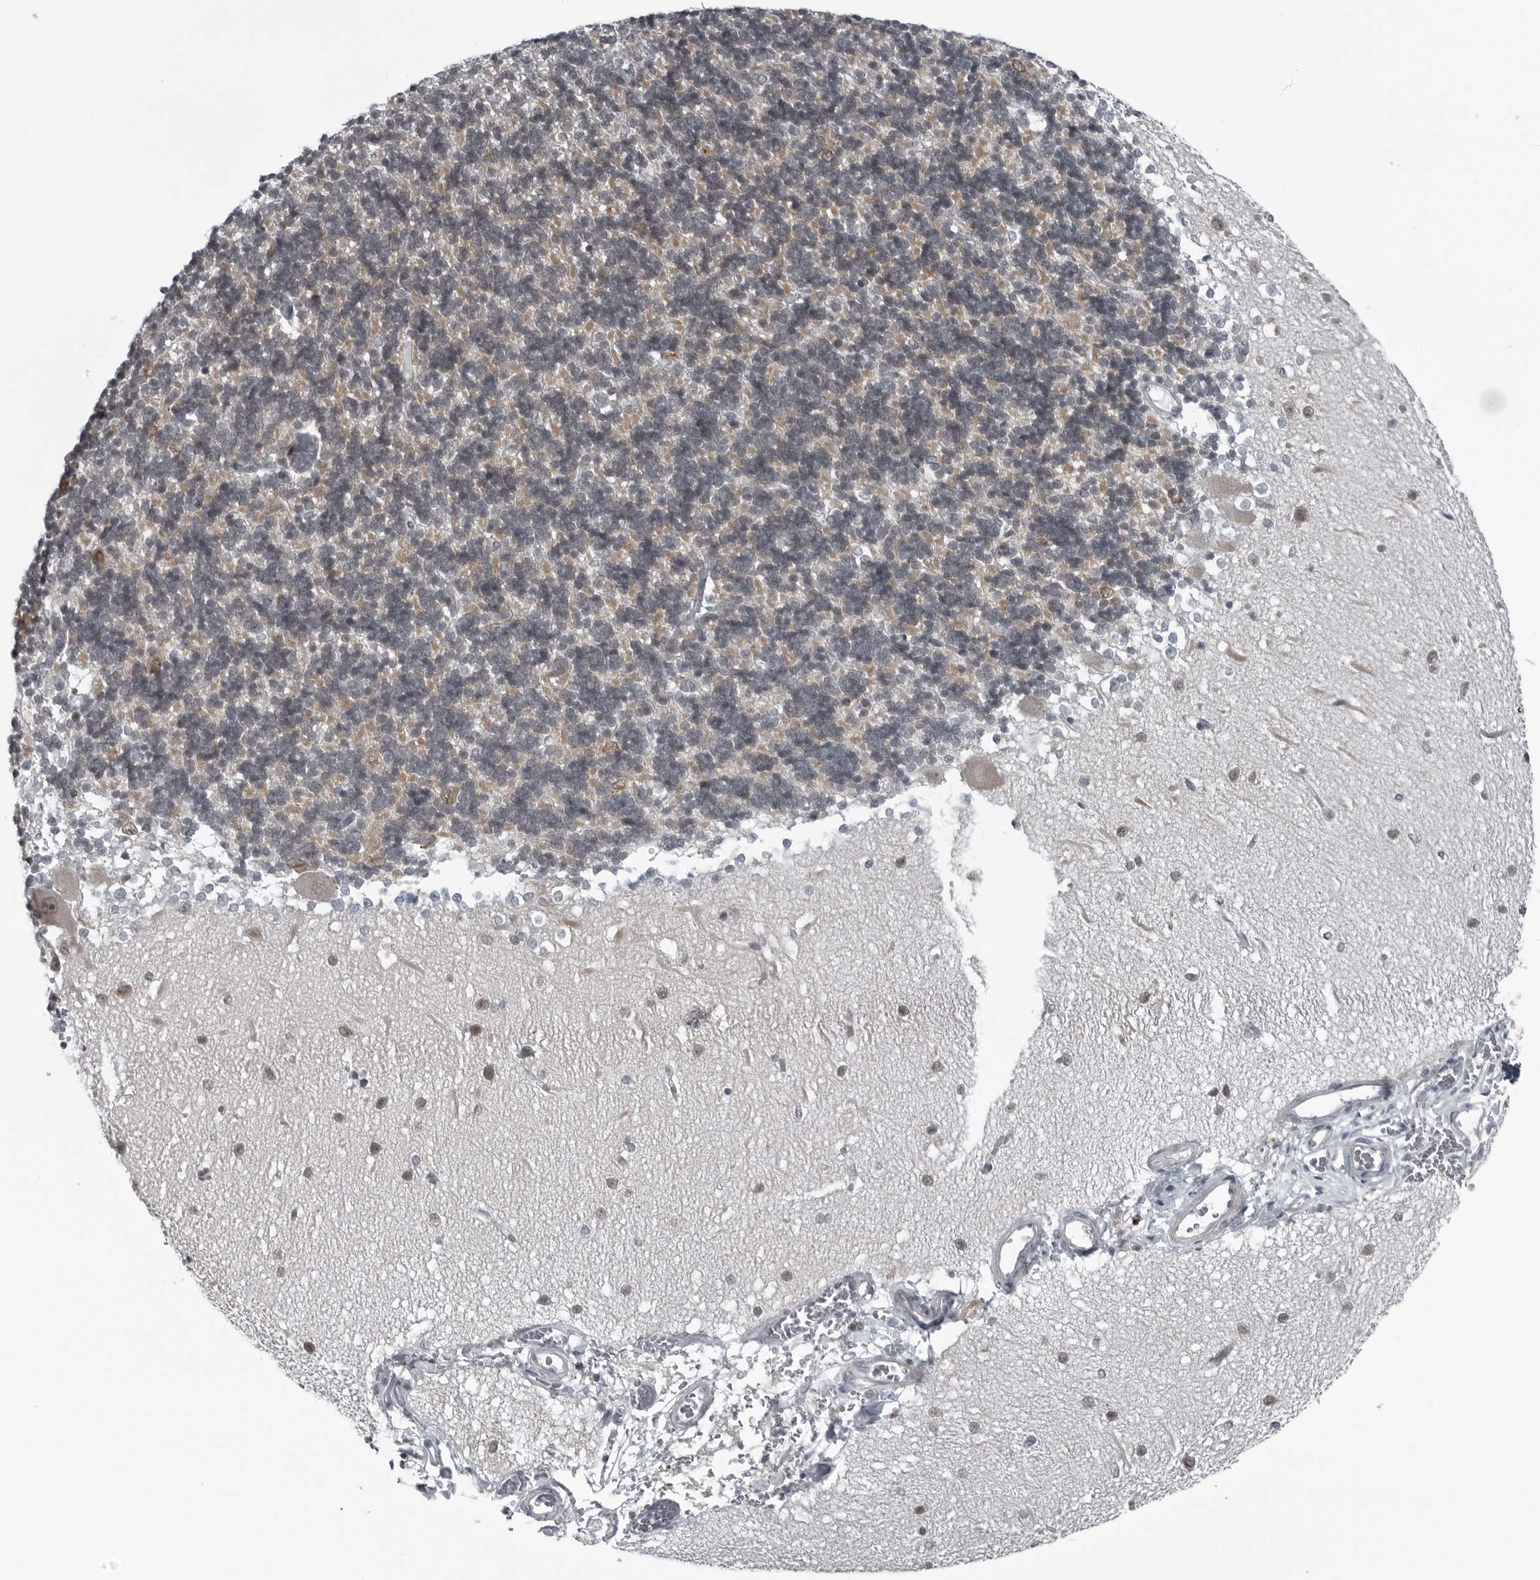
{"staining": {"intensity": "weak", "quantity": "25%-75%", "location": "cytoplasmic/membranous"}, "tissue": "cerebellum", "cell_type": "Cells in granular layer", "image_type": "normal", "snomed": [{"axis": "morphology", "description": "Normal tissue, NOS"}, {"axis": "topography", "description": "Cerebellum"}], "caption": "Protein staining of unremarkable cerebellum shows weak cytoplasmic/membranous positivity in about 25%-75% of cells in granular layer.", "gene": "DNAAF11", "patient": {"sex": "male", "age": 37}}